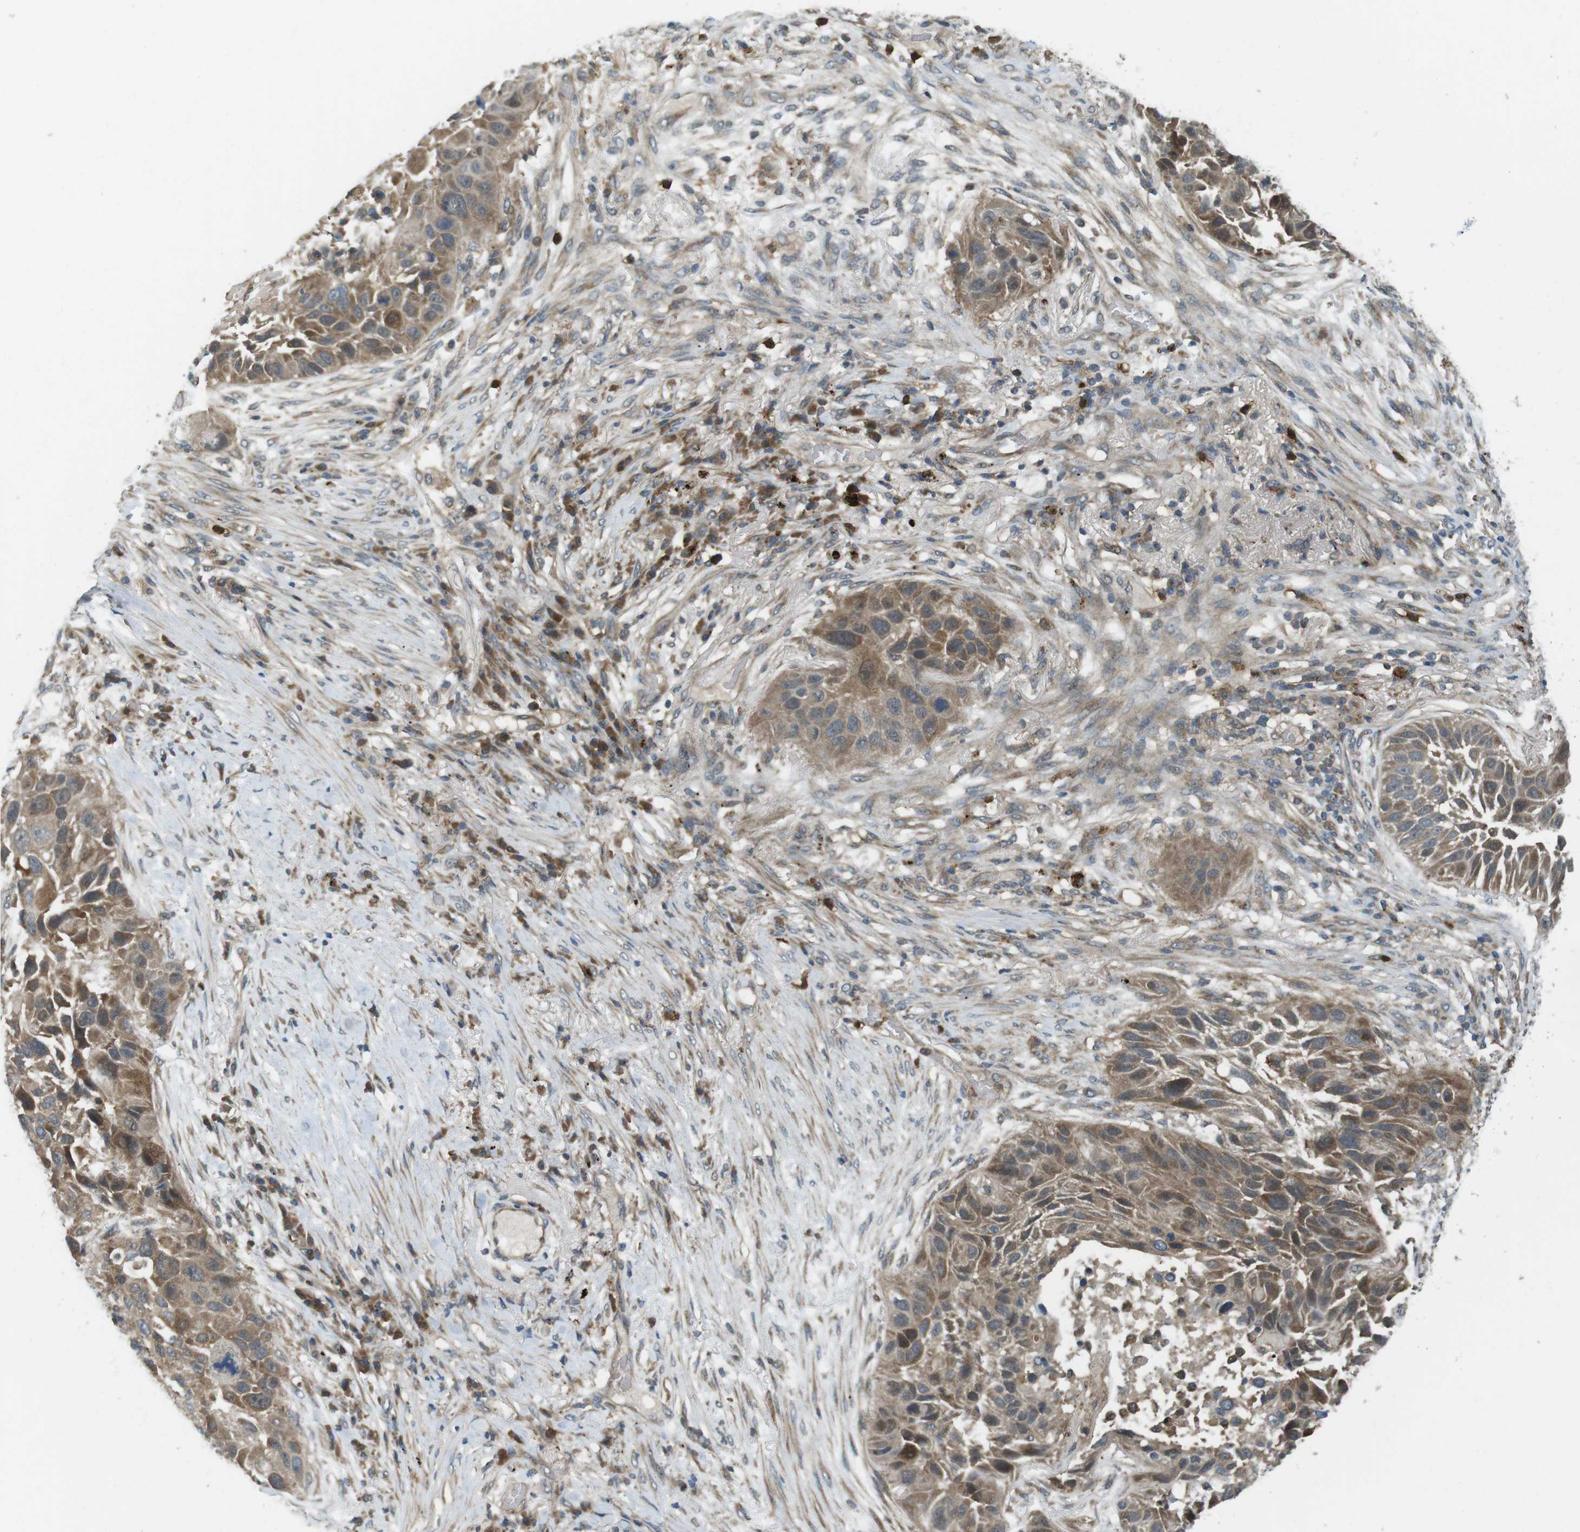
{"staining": {"intensity": "moderate", "quantity": ">75%", "location": "cytoplasmic/membranous"}, "tissue": "lung cancer", "cell_type": "Tumor cells", "image_type": "cancer", "snomed": [{"axis": "morphology", "description": "Squamous cell carcinoma, NOS"}, {"axis": "topography", "description": "Lung"}], "caption": "A brown stain shows moderate cytoplasmic/membranous expression of a protein in human lung cancer tumor cells.", "gene": "LRRC3B", "patient": {"sex": "male", "age": 57}}